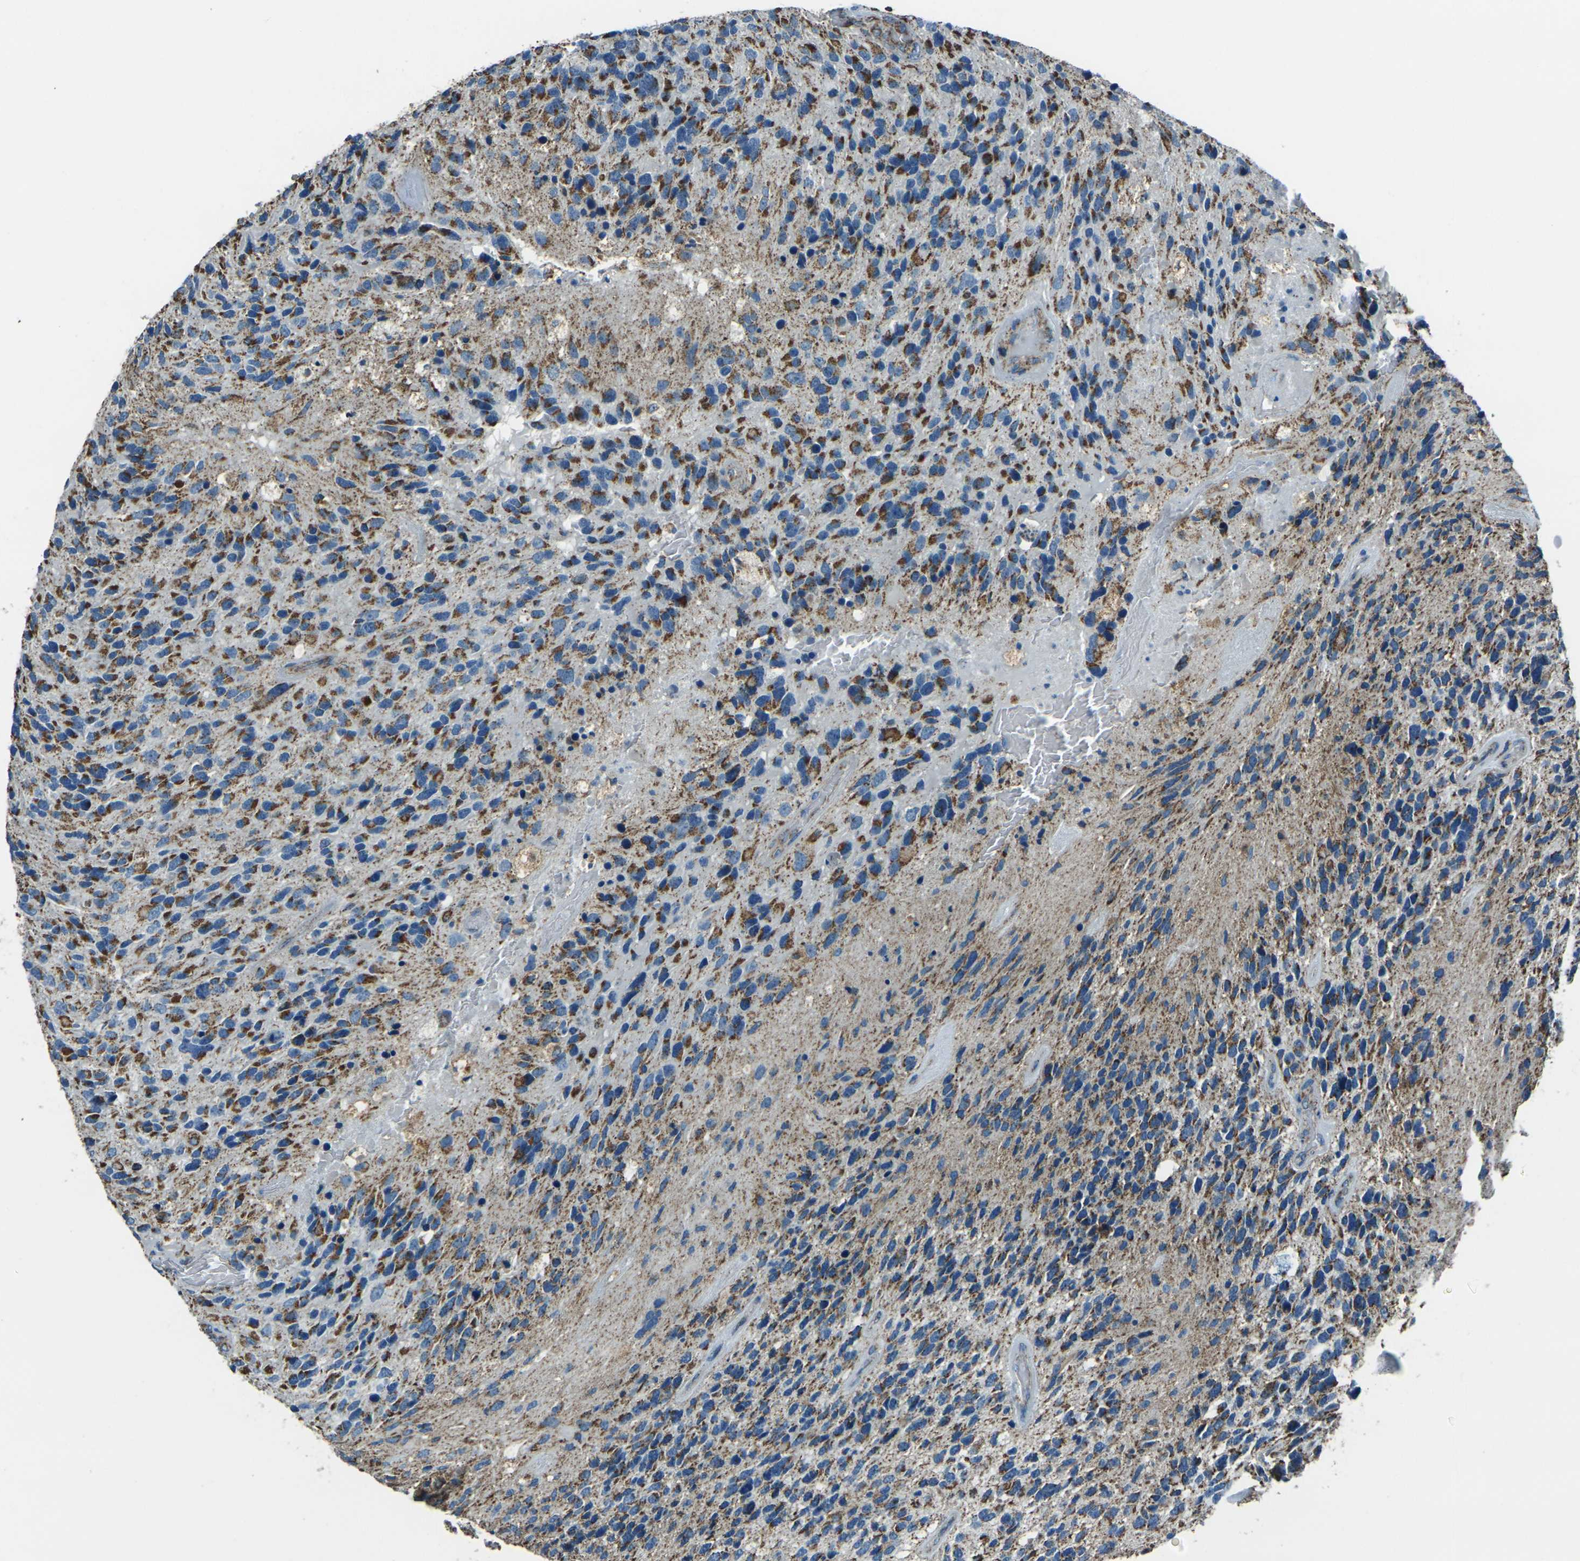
{"staining": {"intensity": "strong", "quantity": ">75%", "location": "cytoplasmic/membranous"}, "tissue": "glioma", "cell_type": "Tumor cells", "image_type": "cancer", "snomed": [{"axis": "morphology", "description": "Glioma, malignant, High grade"}, {"axis": "topography", "description": "Brain"}], "caption": "Immunohistochemistry (DAB (3,3'-diaminobenzidine)) staining of malignant high-grade glioma displays strong cytoplasmic/membranous protein staining in approximately >75% of tumor cells.", "gene": "IRF3", "patient": {"sex": "female", "age": 58}}